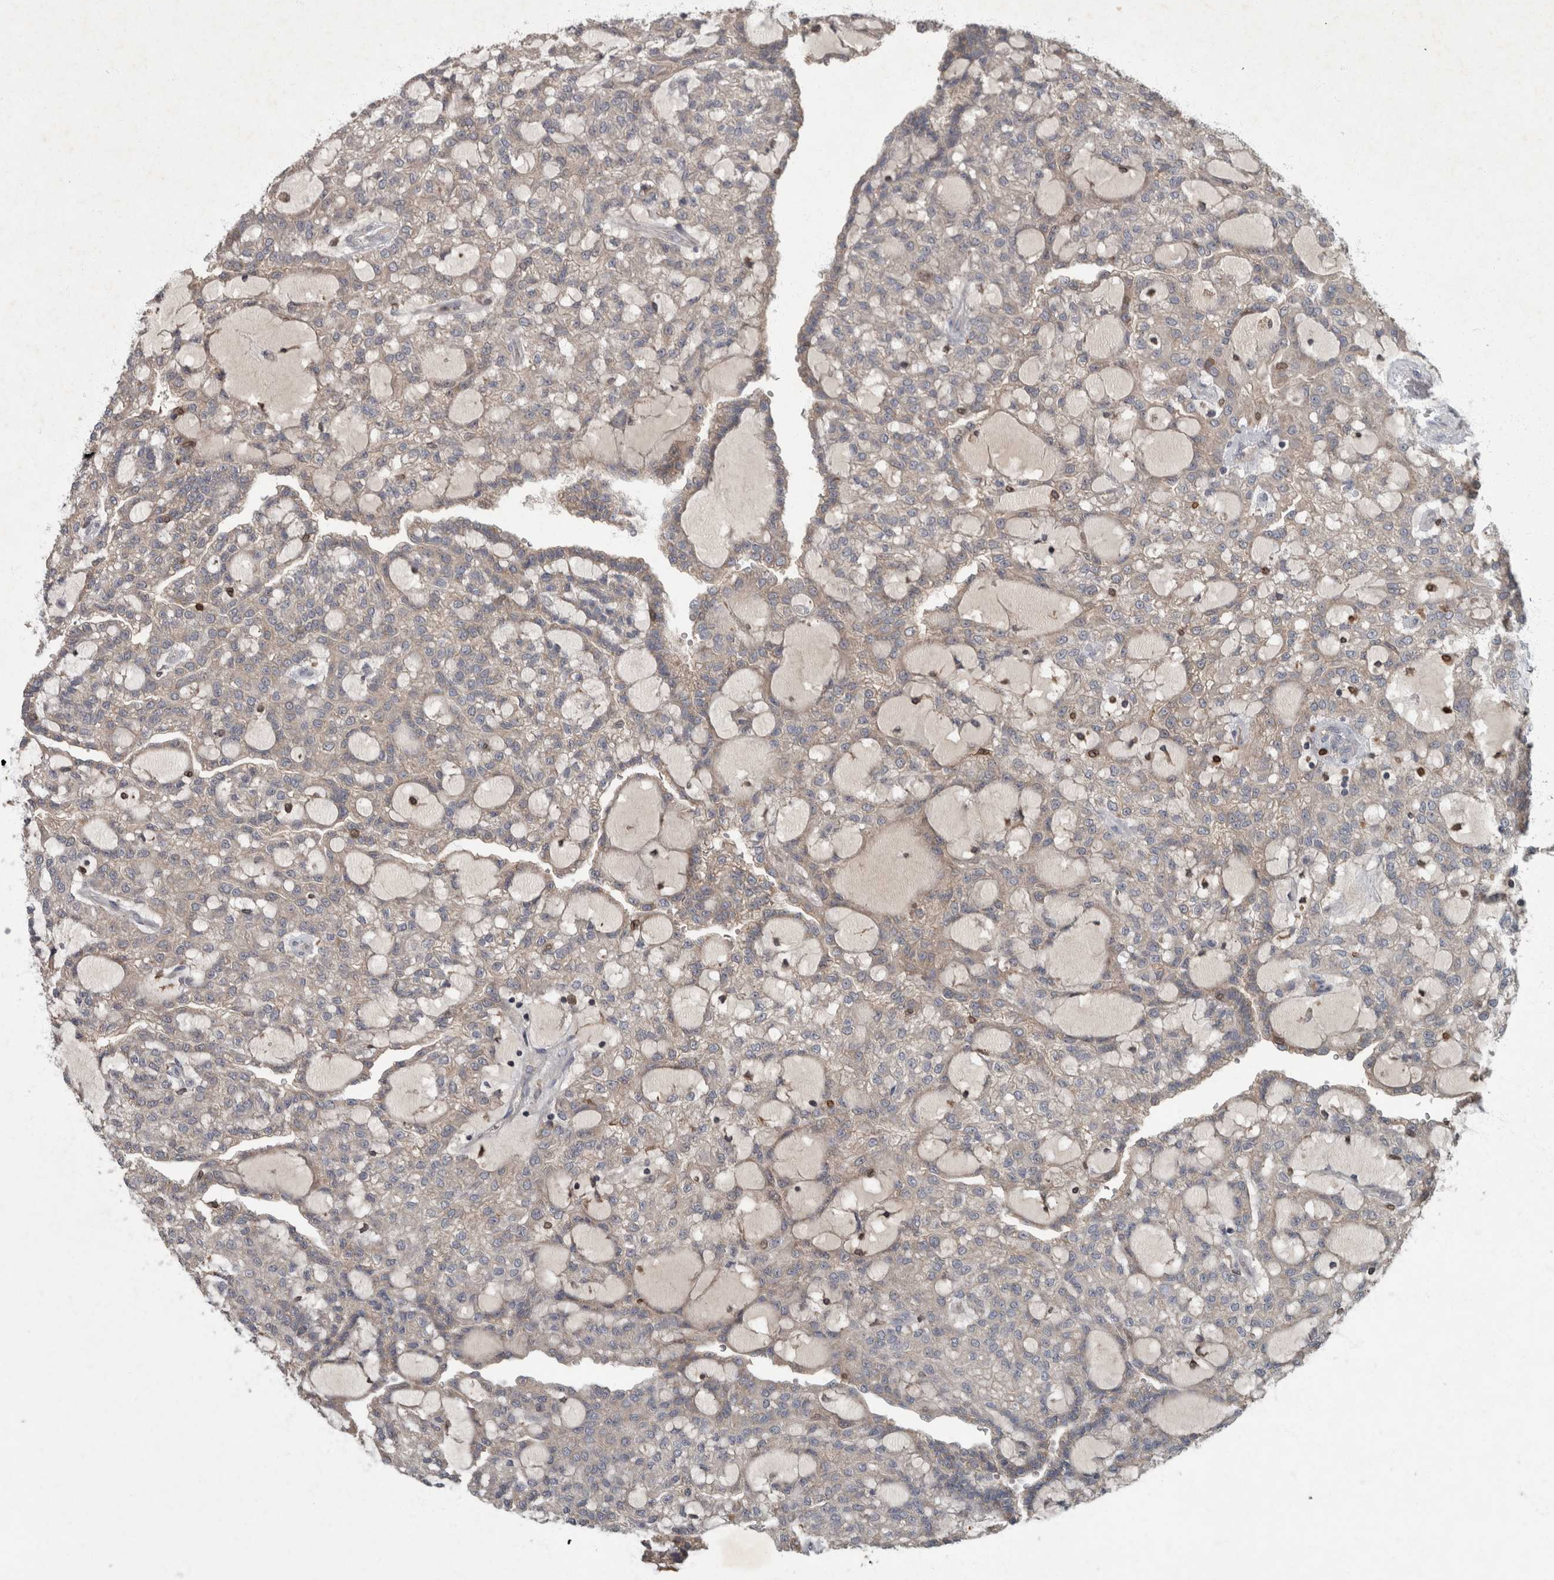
{"staining": {"intensity": "negative", "quantity": "none", "location": "none"}, "tissue": "renal cancer", "cell_type": "Tumor cells", "image_type": "cancer", "snomed": [{"axis": "morphology", "description": "Adenocarcinoma, NOS"}, {"axis": "topography", "description": "Kidney"}], "caption": "Tumor cells are negative for protein expression in human renal cancer (adenocarcinoma). The staining was performed using DAB (3,3'-diaminobenzidine) to visualize the protein expression in brown, while the nuclei were stained in blue with hematoxylin (Magnification: 20x).", "gene": "PPP1R3C", "patient": {"sex": "male", "age": 63}}